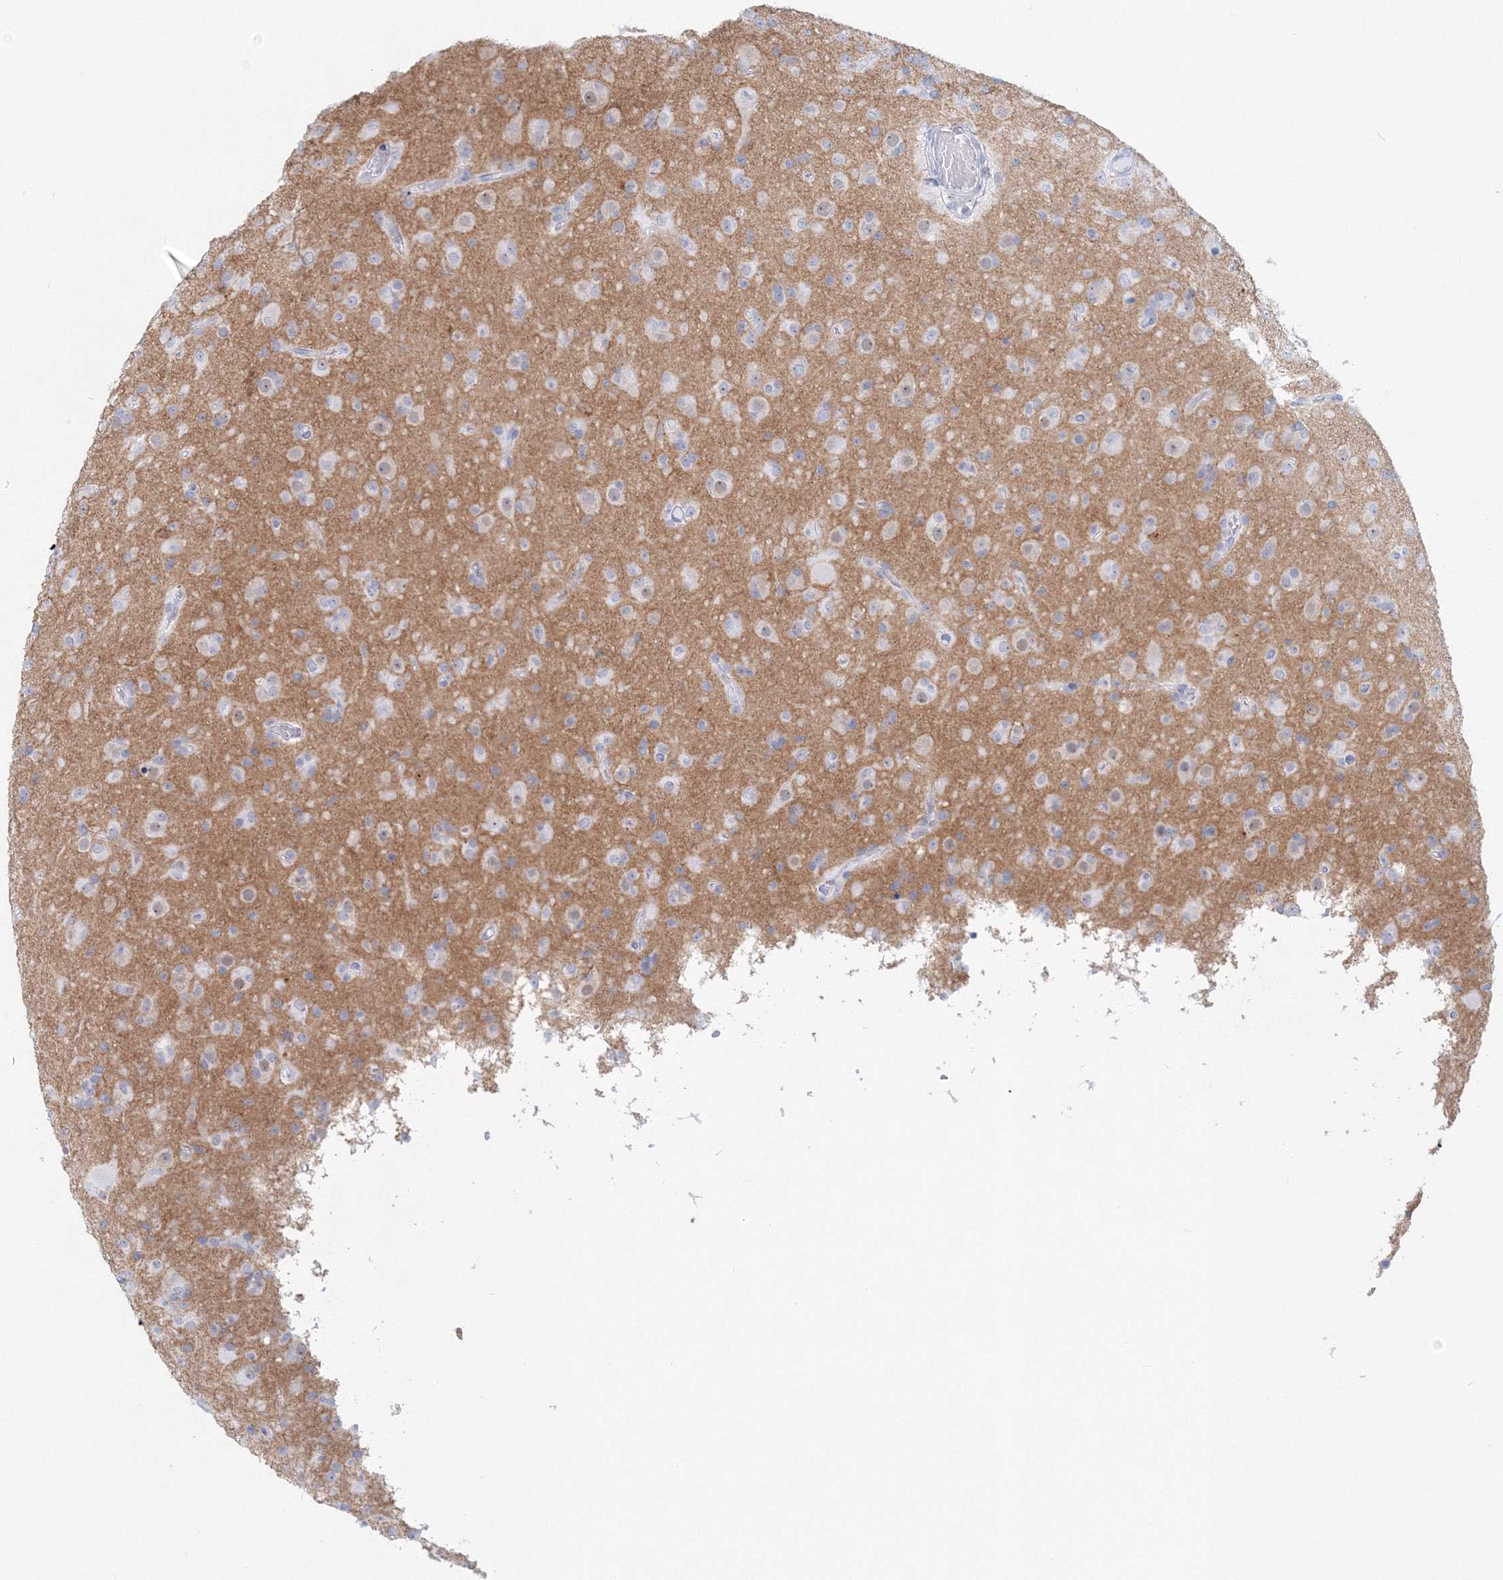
{"staining": {"intensity": "negative", "quantity": "none", "location": "none"}, "tissue": "glioma", "cell_type": "Tumor cells", "image_type": "cancer", "snomed": [{"axis": "morphology", "description": "Glioma, malignant, Low grade"}, {"axis": "topography", "description": "Brain"}], "caption": "This image is of malignant glioma (low-grade) stained with immunohistochemistry to label a protein in brown with the nuclei are counter-stained blue. There is no staining in tumor cells. (Brightfield microscopy of DAB (3,3'-diaminobenzidine) immunohistochemistry at high magnification).", "gene": "VSIG1", "patient": {"sex": "male", "age": 65}}